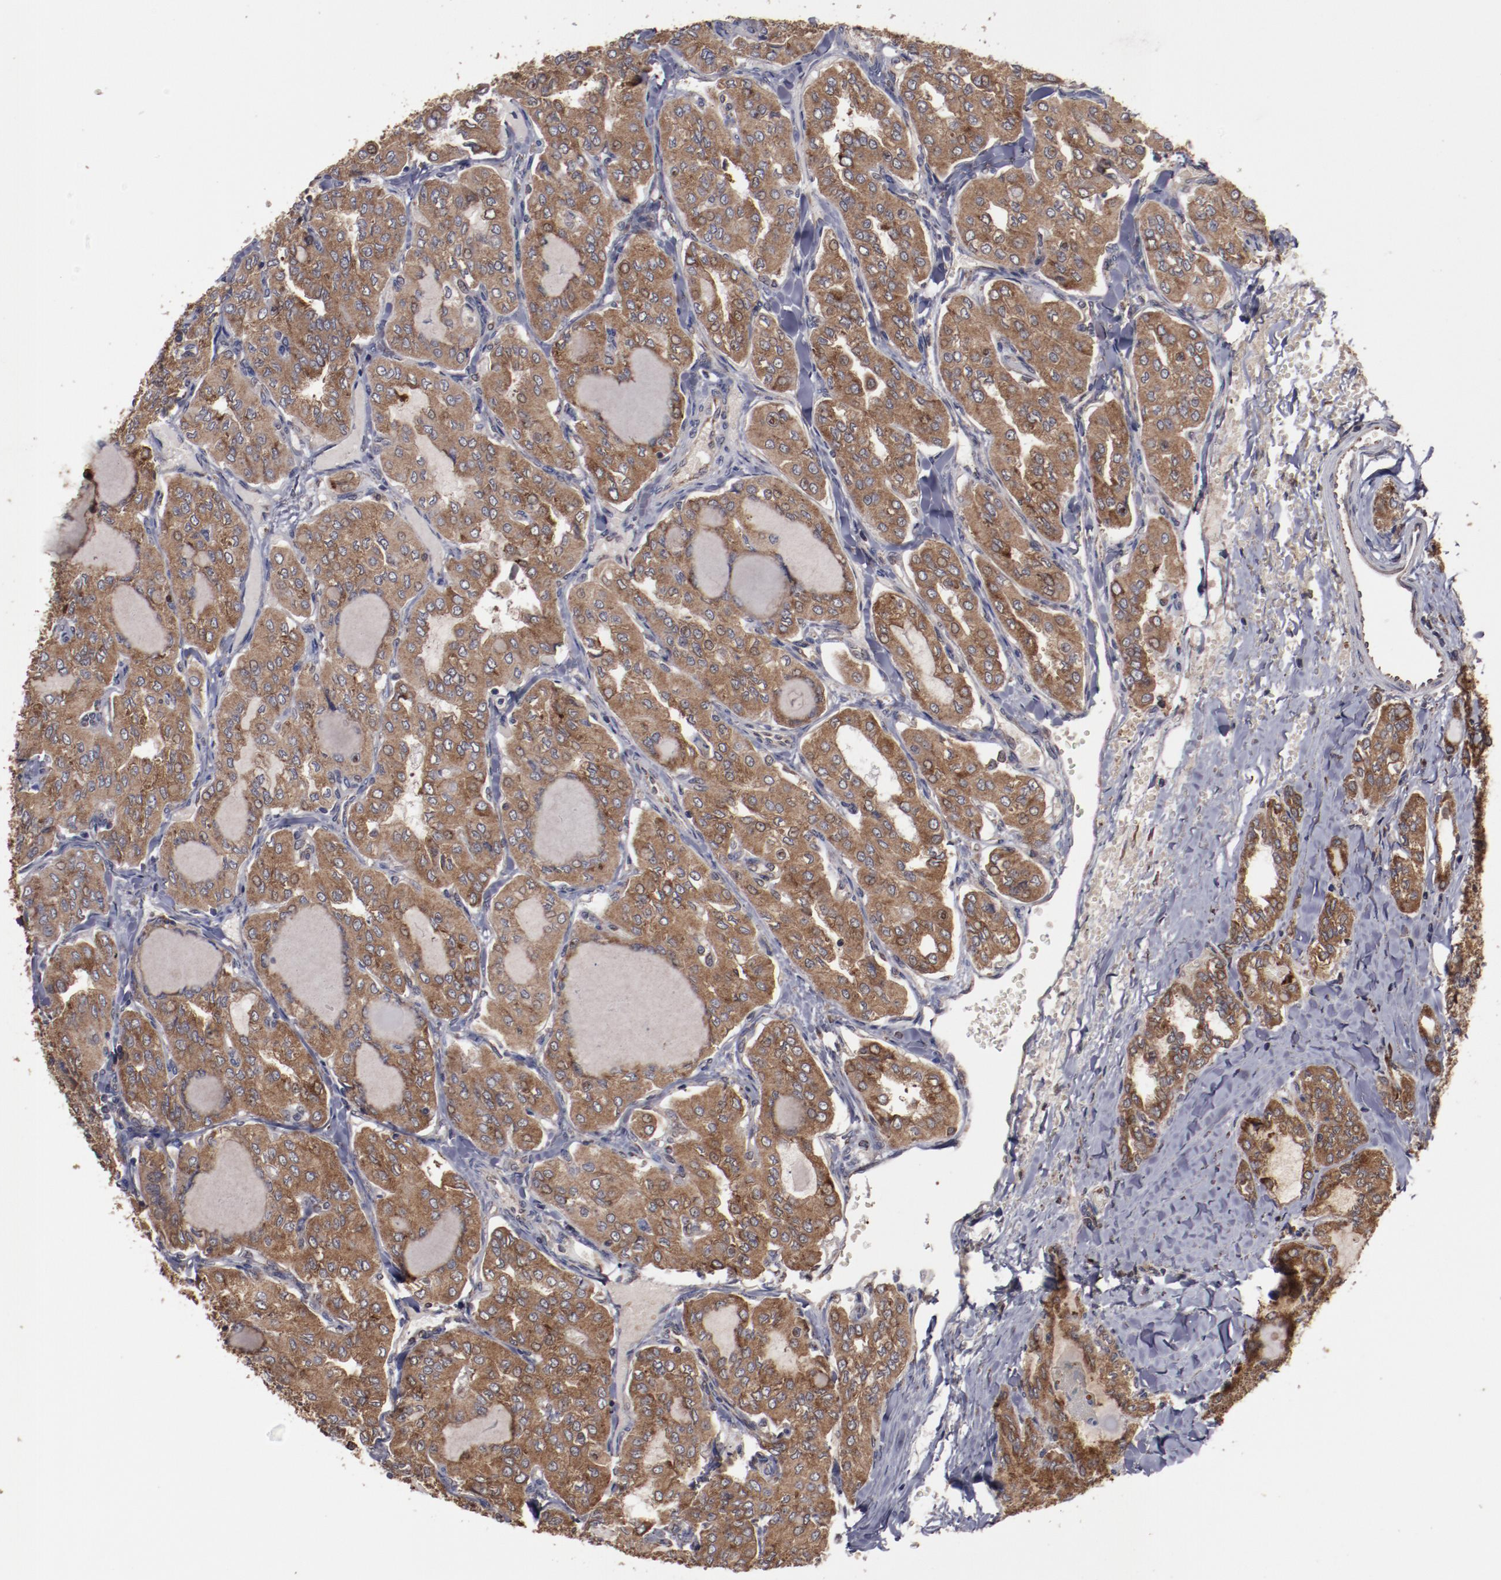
{"staining": {"intensity": "strong", "quantity": ">75%", "location": "cytoplasmic/membranous"}, "tissue": "thyroid cancer", "cell_type": "Tumor cells", "image_type": "cancer", "snomed": [{"axis": "morphology", "description": "Papillary adenocarcinoma, NOS"}, {"axis": "topography", "description": "Thyroid gland"}], "caption": "High-power microscopy captured an IHC histopathology image of thyroid cancer, revealing strong cytoplasmic/membranous expression in approximately >75% of tumor cells. The staining was performed using DAB (3,3'-diaminobenzidine) to visualize the protein expression in brown, while the nuclei were stained in blue with hematoxylin (Magnification: 20x).", "gene": "RPS4Y1", "patient": {"sex": "male", "age": 20}}